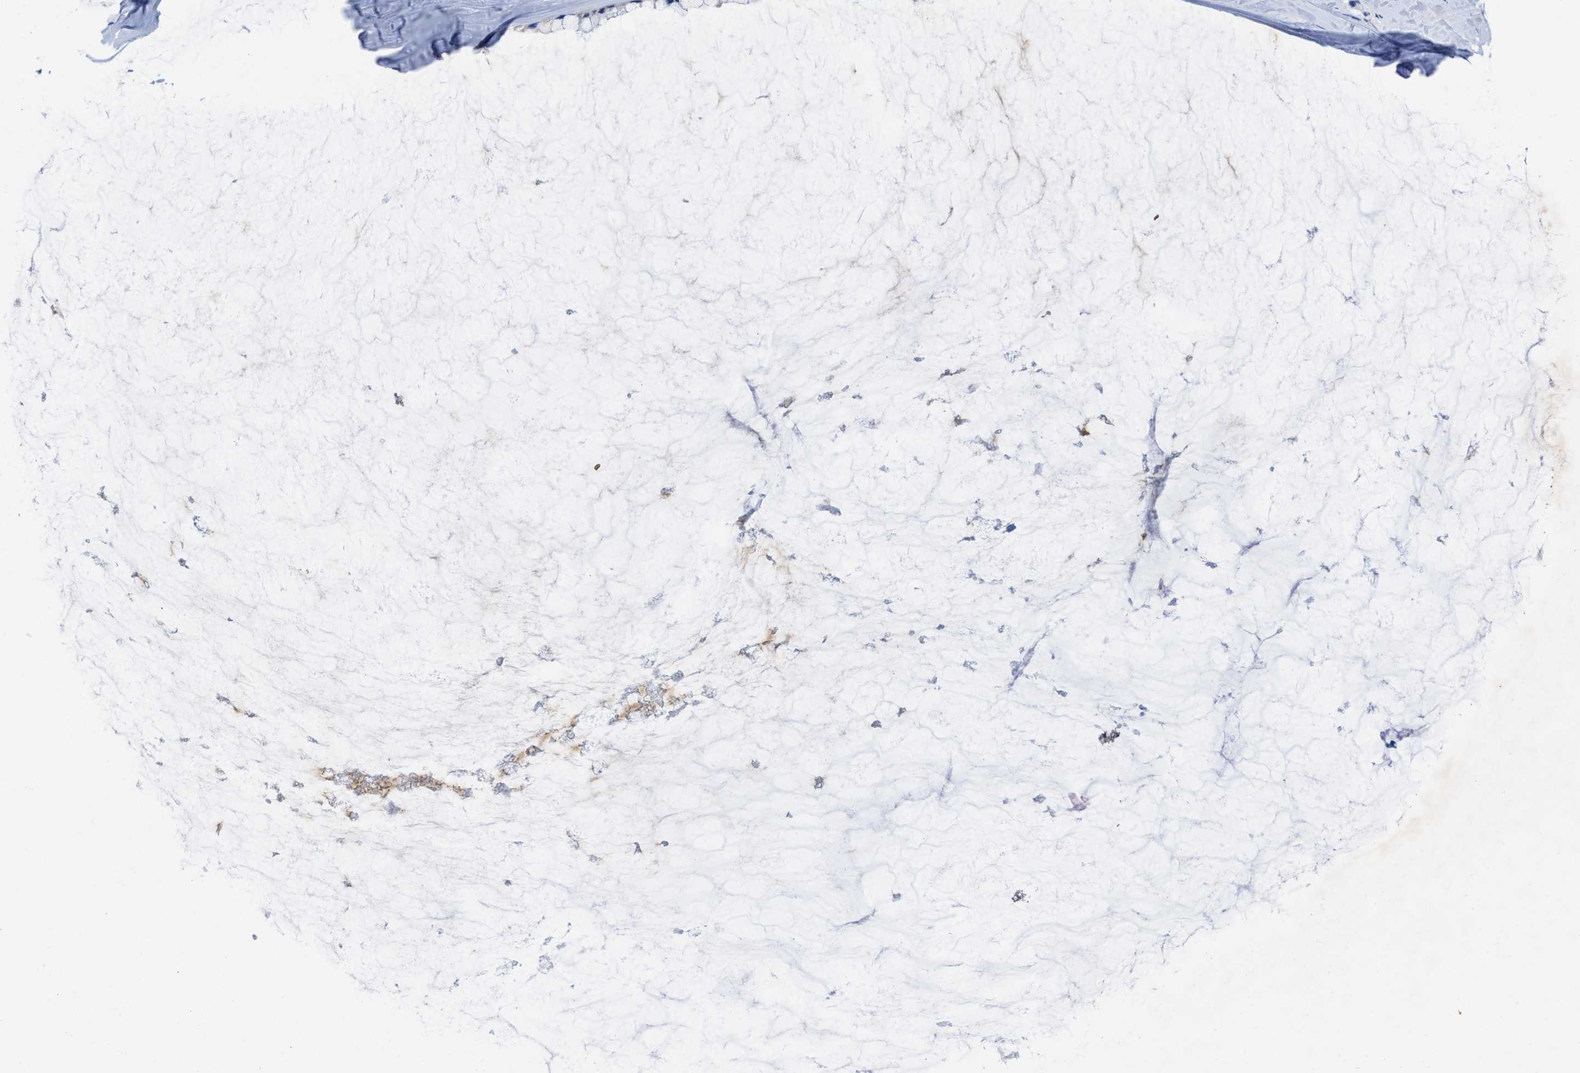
{"staining": {"intensity": "weak", "quantity": "<25%", "location": "cytoplasmic/membranous"}, "tissue": "ovarian cancer", "cell_type": "Tumor cells", "image_type": "cancer", "snomed": [{"axis": "morphology", "description": "Cystadenocarcinoma, mucinous, NOS"}, {"axis": "topography", "description": "Ovary"}], "caption": "A photomicrograph of ovarian cancer stained for a protein exhibits no brown staining in tumor cells. (DAB immunohistochemistry, high magnification).", "gene": "TBRG4", "patient": {"sex": "female", "age": 39}}